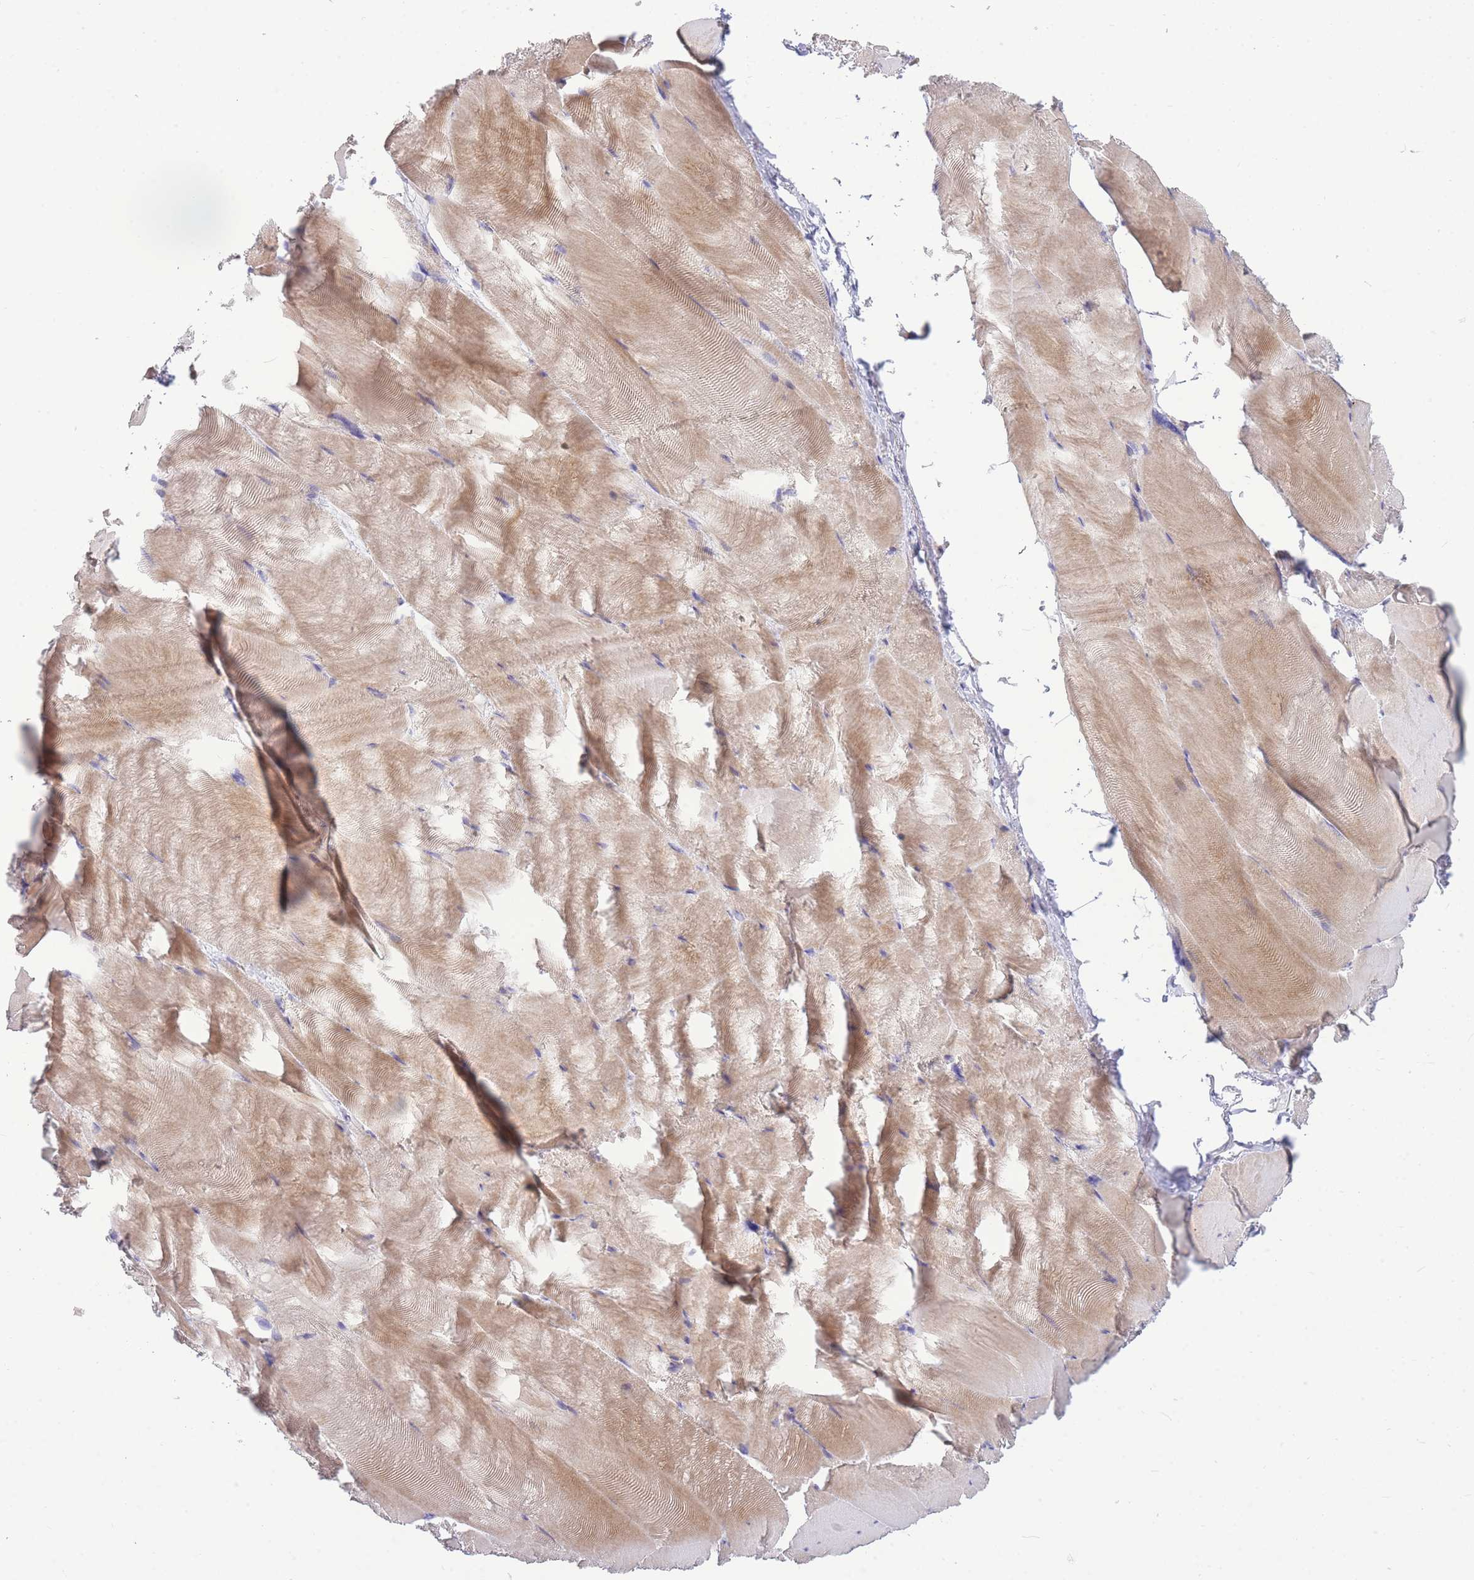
{"staining": {"intensity": "weak", "quantity": ">75%", "location": "cytoplasmic/membranous"}, "tissue": "skeletal muscle", "cell_type": "Myocytes", "image_type": "normal", "snomed": [{"axis": "morphology", "description": "Normal tissue, NOS"}, {"axis": "topography", "description": "Skeletal muscle"}], "caption": "A micrograph of skeletal muscle stained for a protein exhibits weak cytoplasmic/membranous brown staining in myocytes. (DAB IHC, brown staining for protein, blue staining for nuclei).", "gene": "OR5T1", "patient": {"sex": "female", "age": 64}}